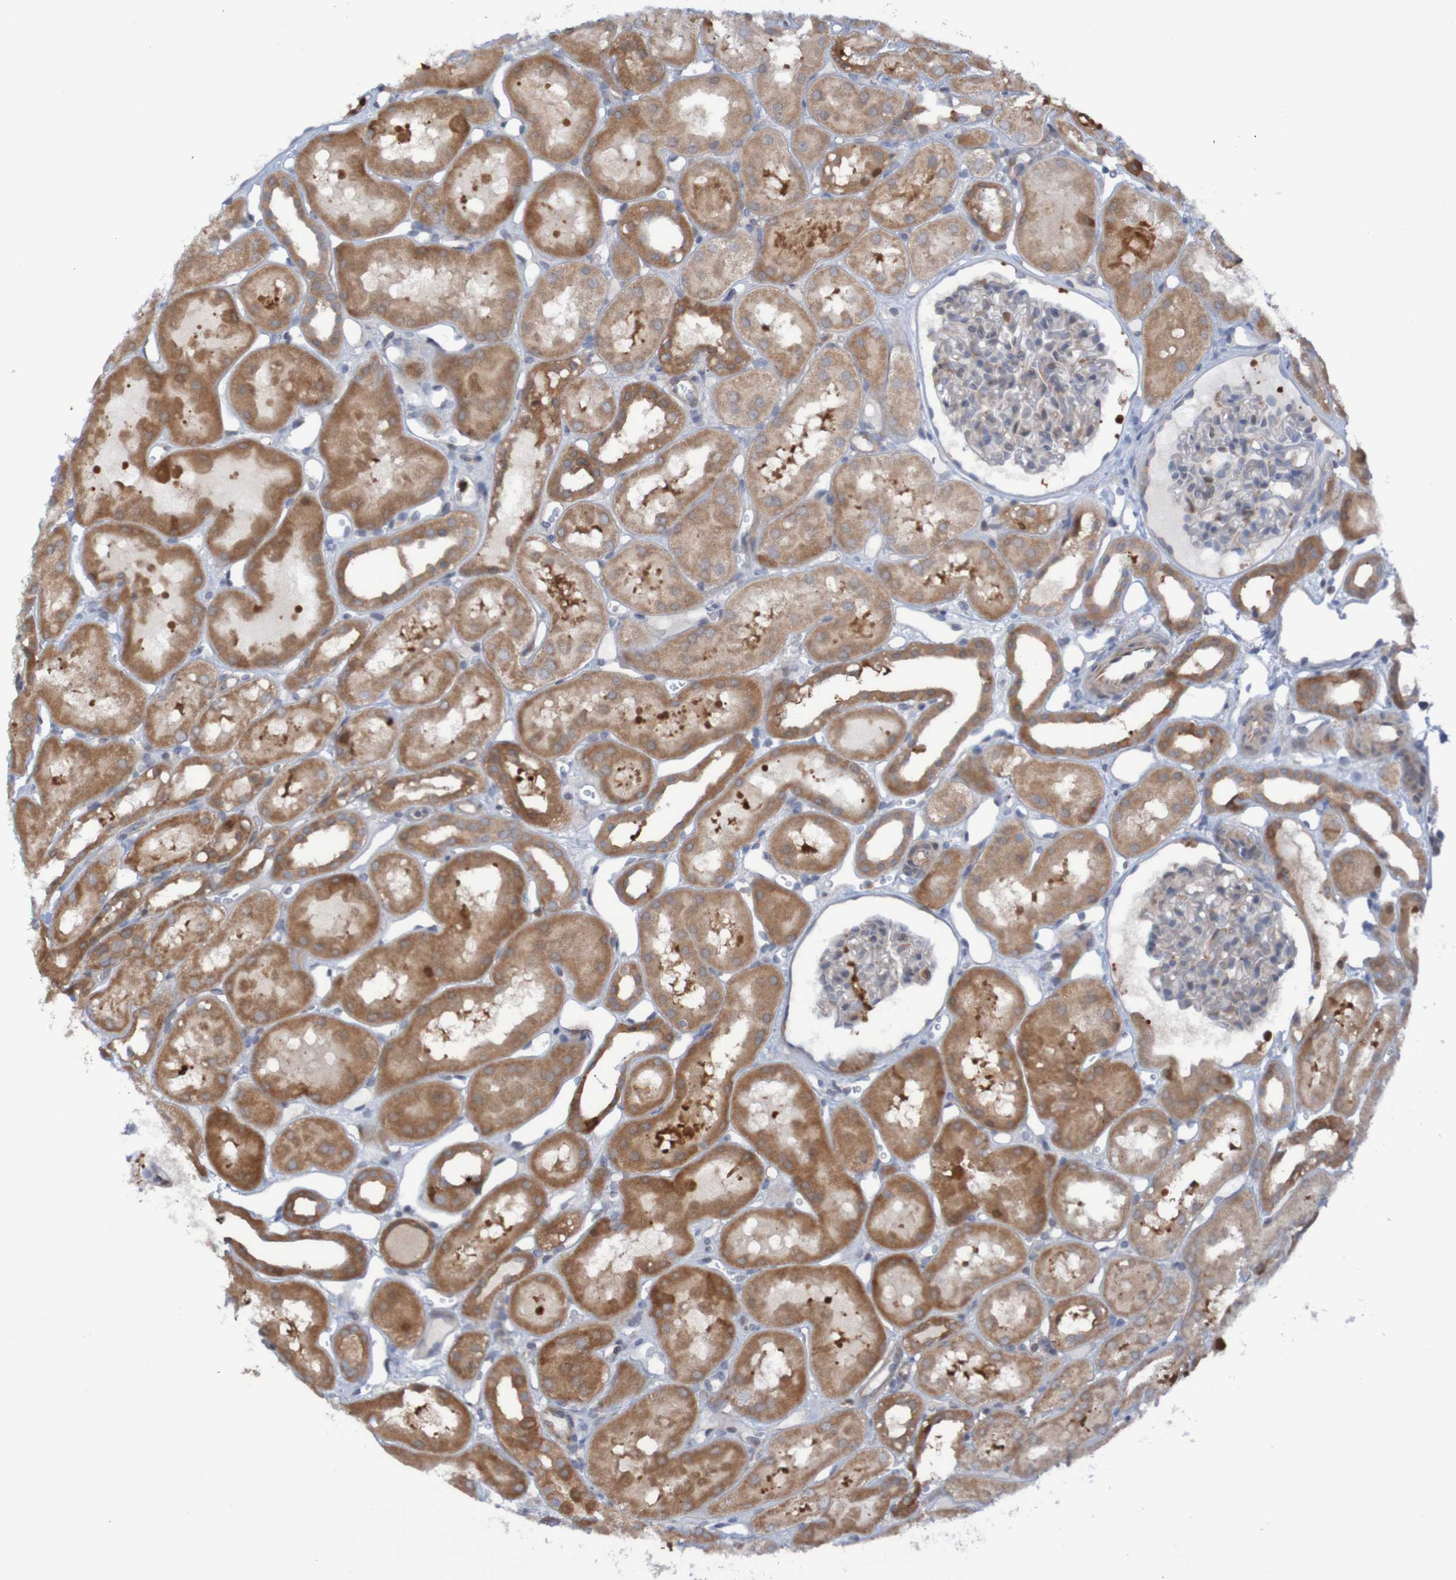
{"staining": {"intensity": "moderate", "quantity": "<25%", "location": "cytoplasmic/membranous"}, "tissue": "kidney", "cell_type": "Cells in glomeruli", "image_type": "normal", "snomed": [{"axis": "morphology", "description": "Normal tissue, NOS"}, {"axis": "topography", "description": "Kidney"}, {"axis": "topography", "description": "Urinary bladder"}], "caption": "Immunohistochemistry (IHC) (DAB (3,3'-diaminobenzidine)) staining of benign human kidney displays moderate cytoplasmic/membranous protein expression in approximately <25% of cells in glomeruli. Immunohistochemistry stains the protein in brown and the nuclei are stained blue.", "gene": "ANGPT4", "patient": {"sex": "male", "age": 16}}